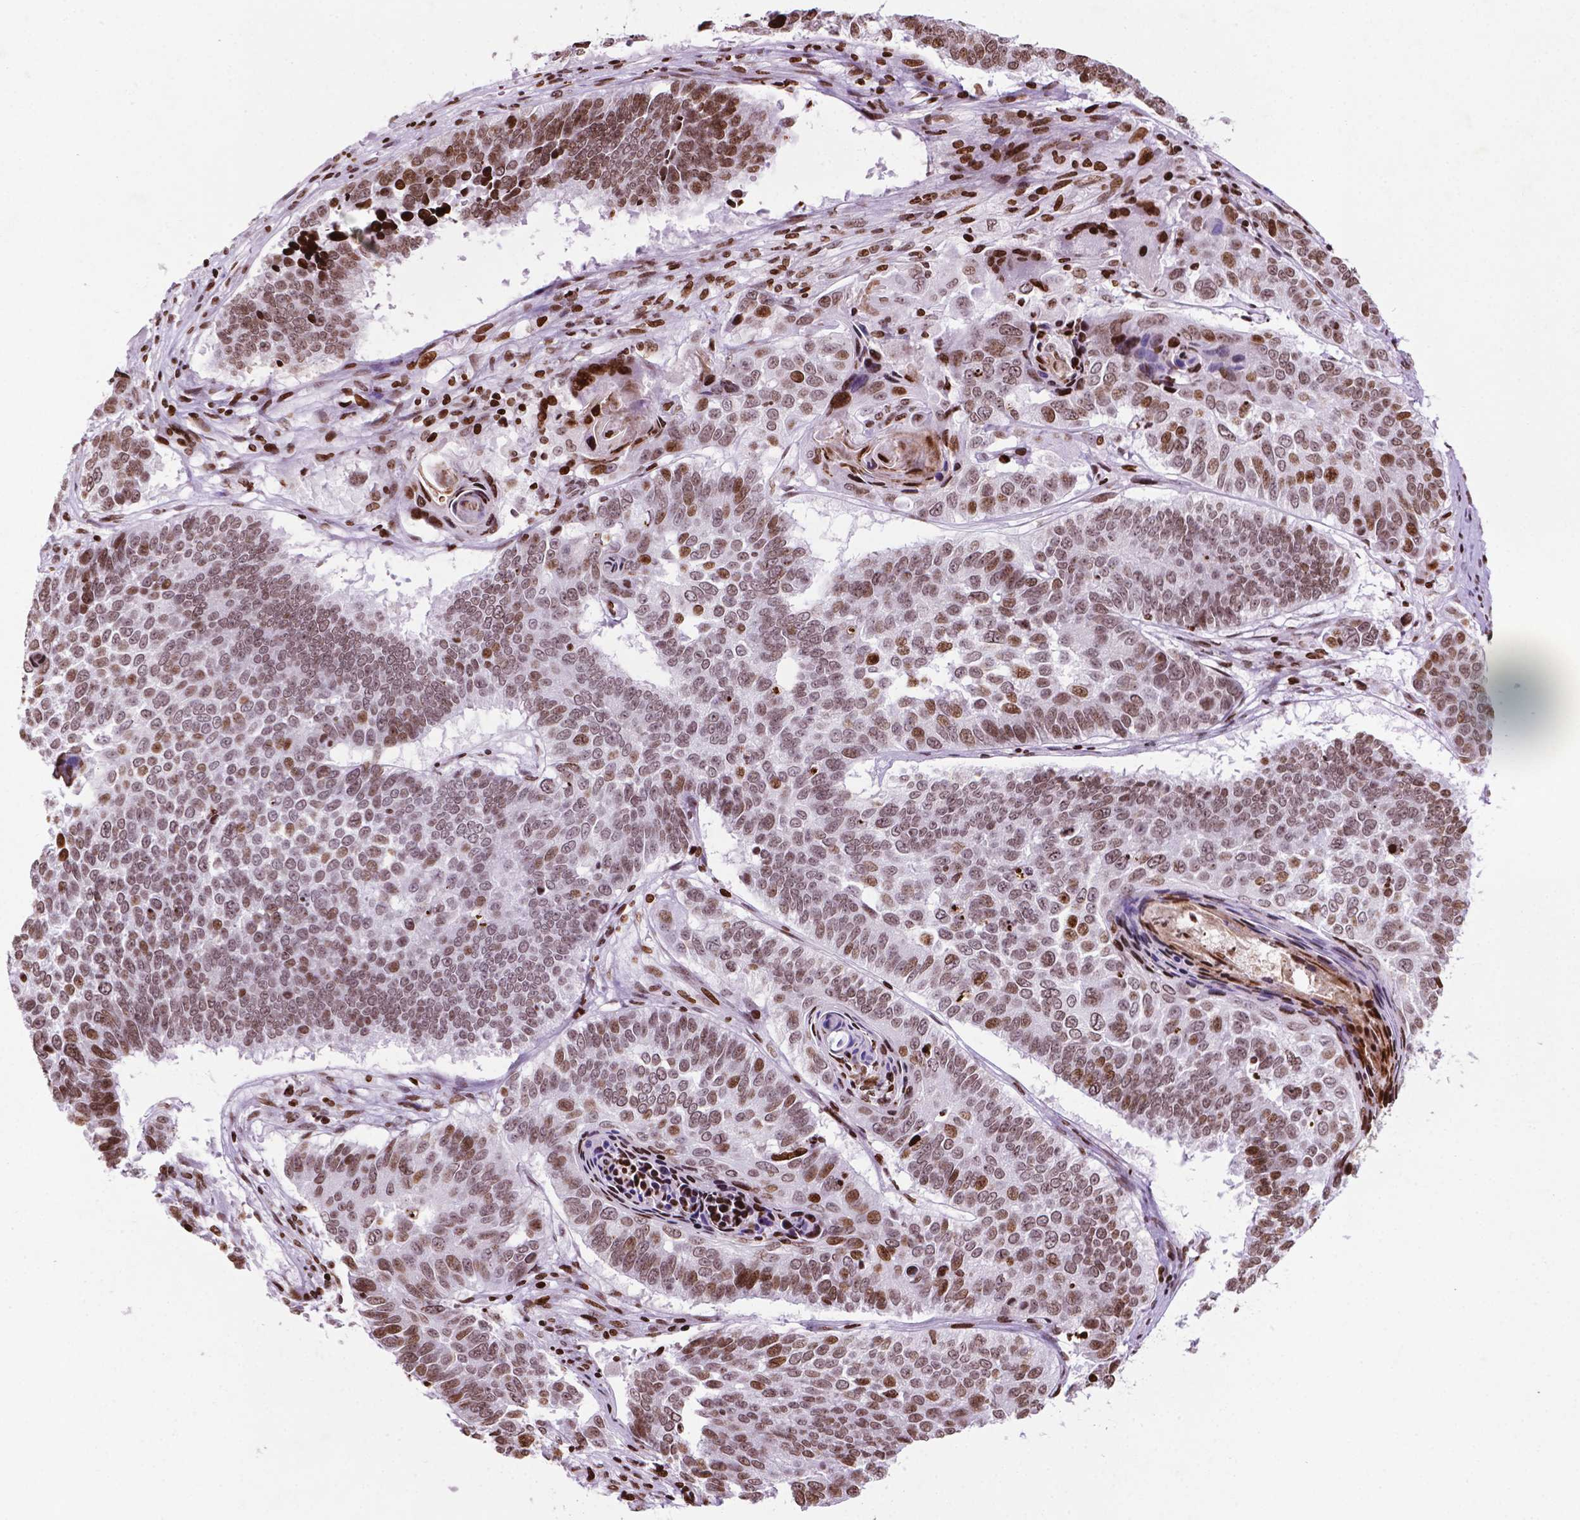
{"staining": {"intensity": "moderate", "quantity": ">75%", "location": "nuclear"}, "tissue": "lung cancer", "cell_type": "Tumor cells", "image_type": "cancer", "snomed": [{"axis": "morphology", "description": "Squamous cell carcinoma, NOS"}, {"axis": "topography", "description": "Lung"}], "caption": "This micrograph demonstrates immunohistochemistry staining of lung cancer (squamous cell carcinoma), with medium moderate nuclear expression in approximately >75% of tumor cells.", "gene": "TMEM250", "patient": {"sex": "male", "age": 73}}